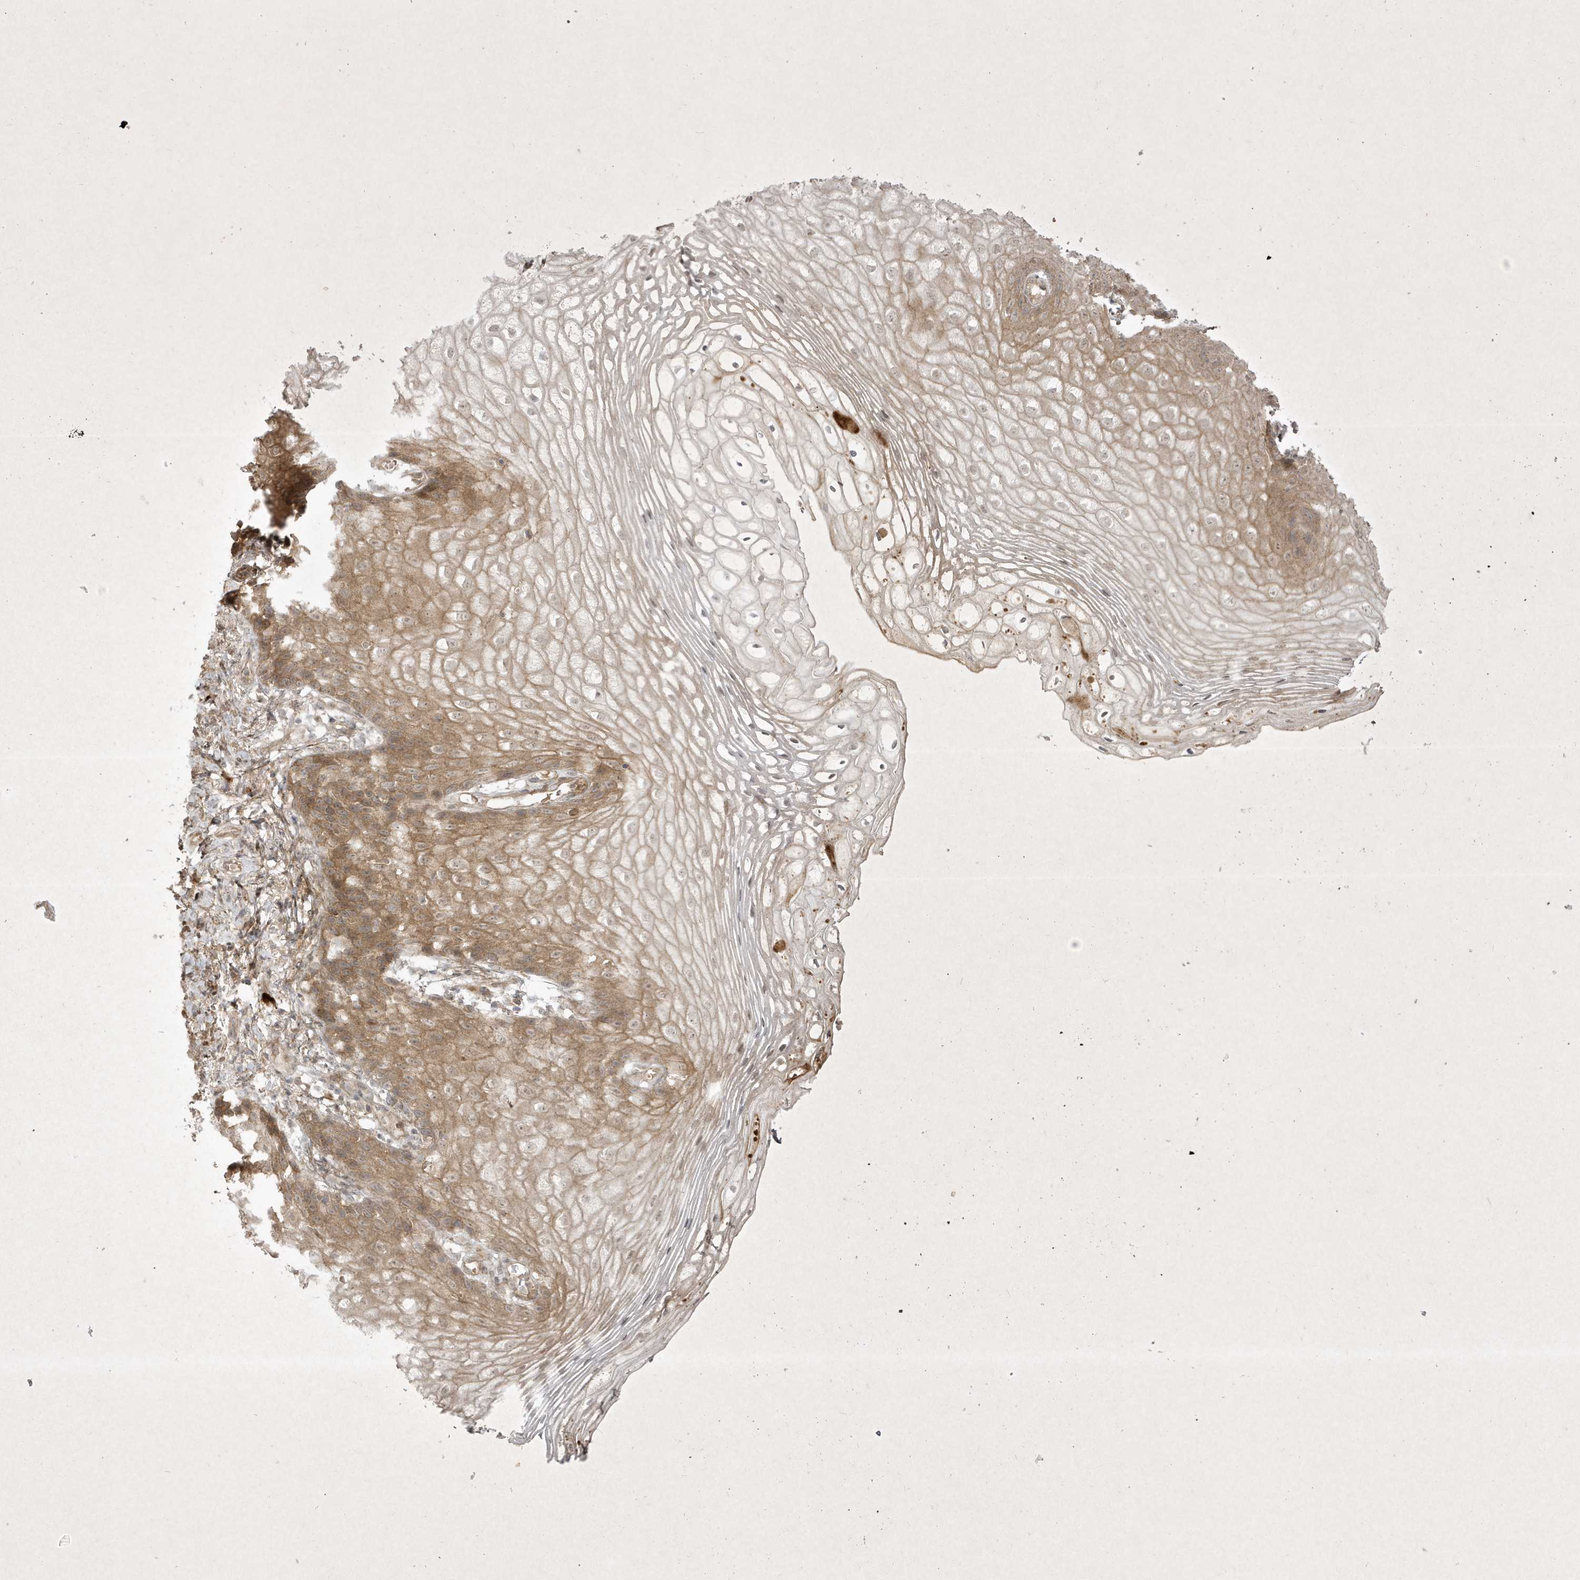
{"staining": {"intensity": "weak", "quantity": "25%-75%", "location": "cytoplasmic/membranous"}, "tissue": "vagina", "cell_type": "Squamous epithelial cells", "image_type": "normal", "snomed": [{"axis": "morphology", "description": "Normal tissue, NOS"}, {"axis": "topography", "description": "Vagina"}], "caption": "This is an image of immunohistochemistry (IHC) staining of normal vagina, which shows weak positivity in the cytoplasmic/membranous of squamous epithelial cells.", "gene": "FAM83C", "patient": {"sex": "female", "age": 60}}